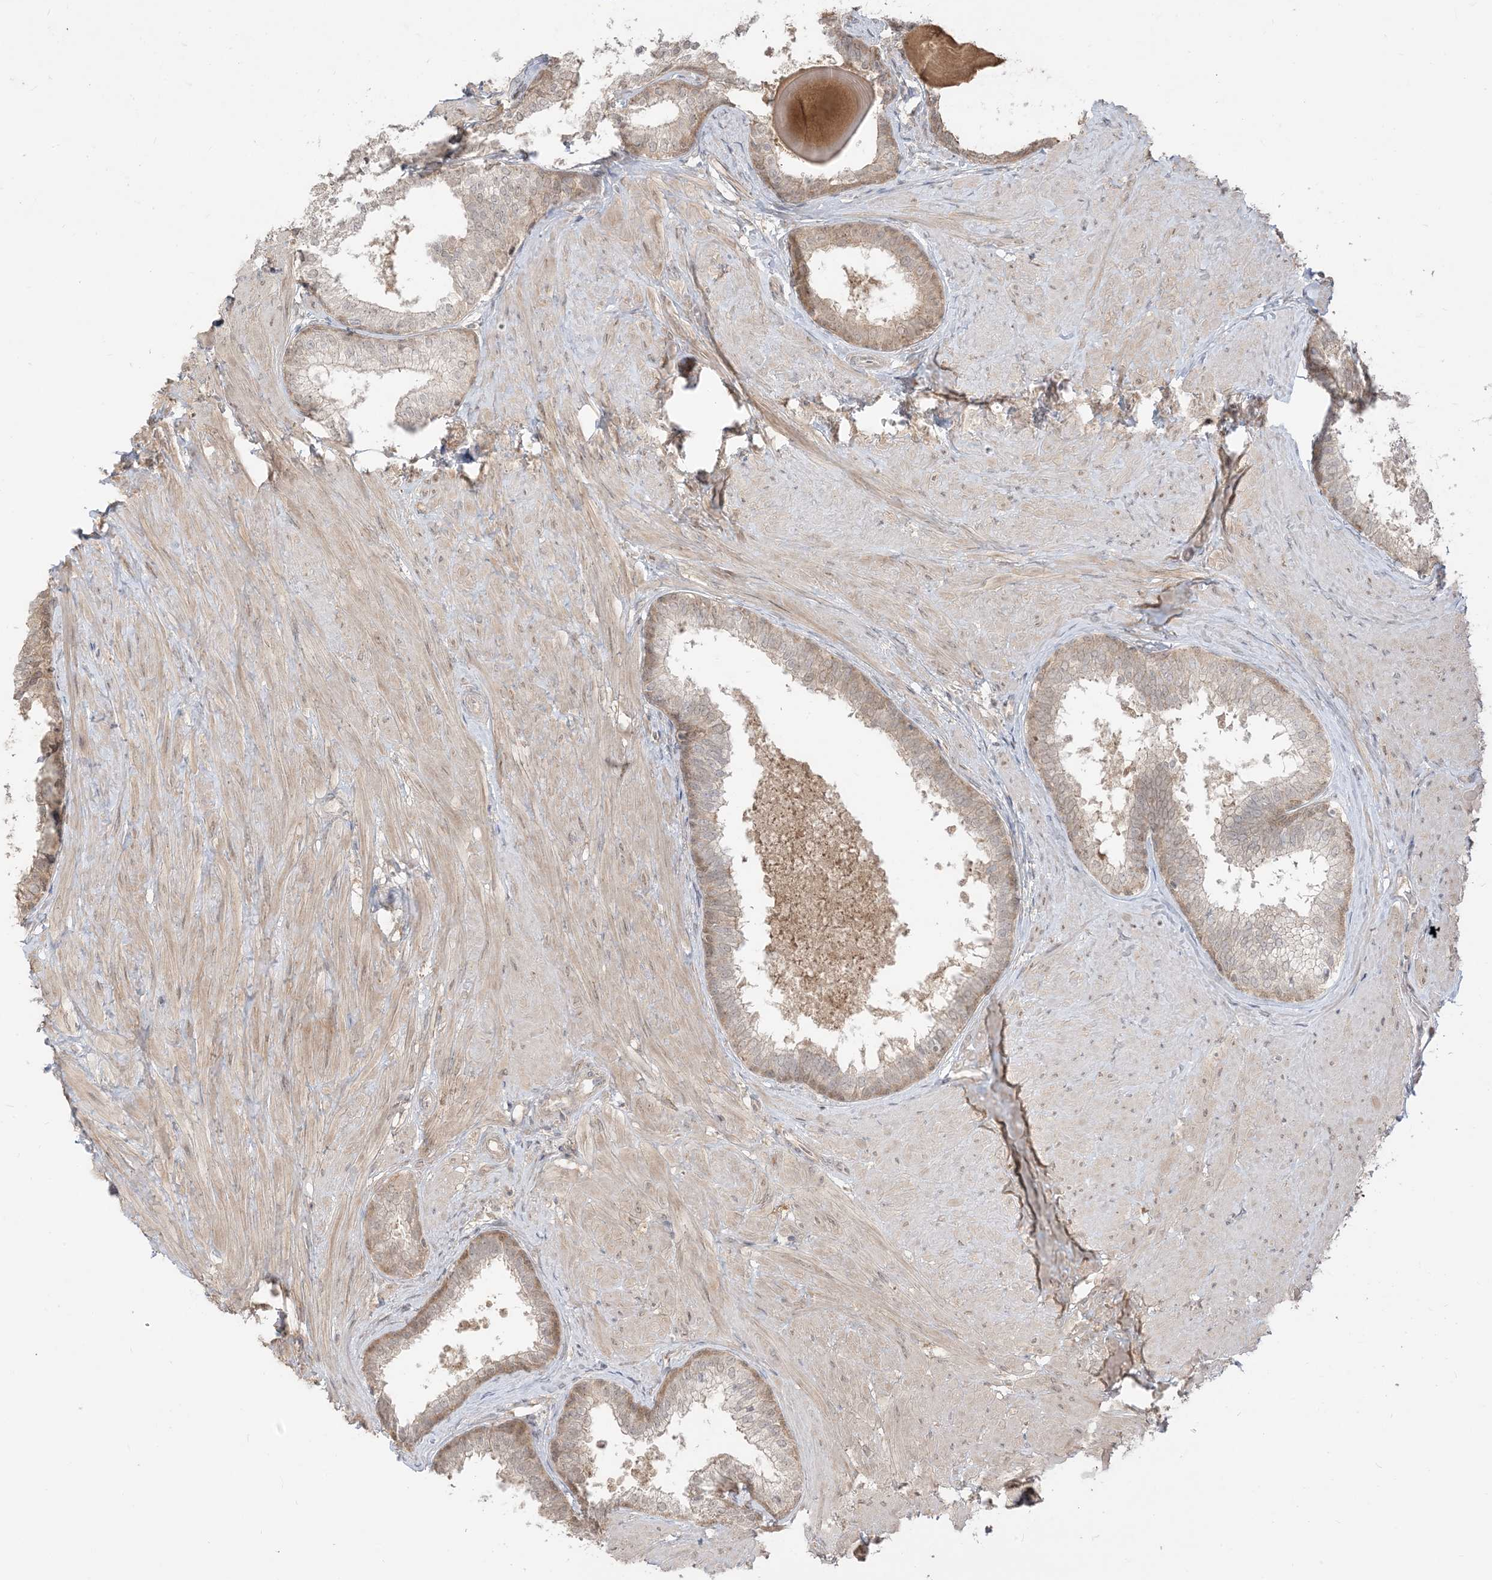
{"staining": {"intensity": "moderate", "quantity": "25%-75%", "location": "cytoplasmic/membranous,nuclear"}, "tissue": "prostate", "cell_type": "Glandular cells", "image_type": "normal", "snomed": [{"axis": "morphology", "description": "Normal tissue, NOS"}, {"axis": "topography", "description": "Prostate"}], "caption": "The photomicrograph demonstrates immunohistochemical staining of normal prostate. There is moderate cytoplasmic/membranous,nuclear staining is seen in about 25%-75% of glandular cells.", "gene": "TBCC", "patient": {"sex": "male", "age": 48}}